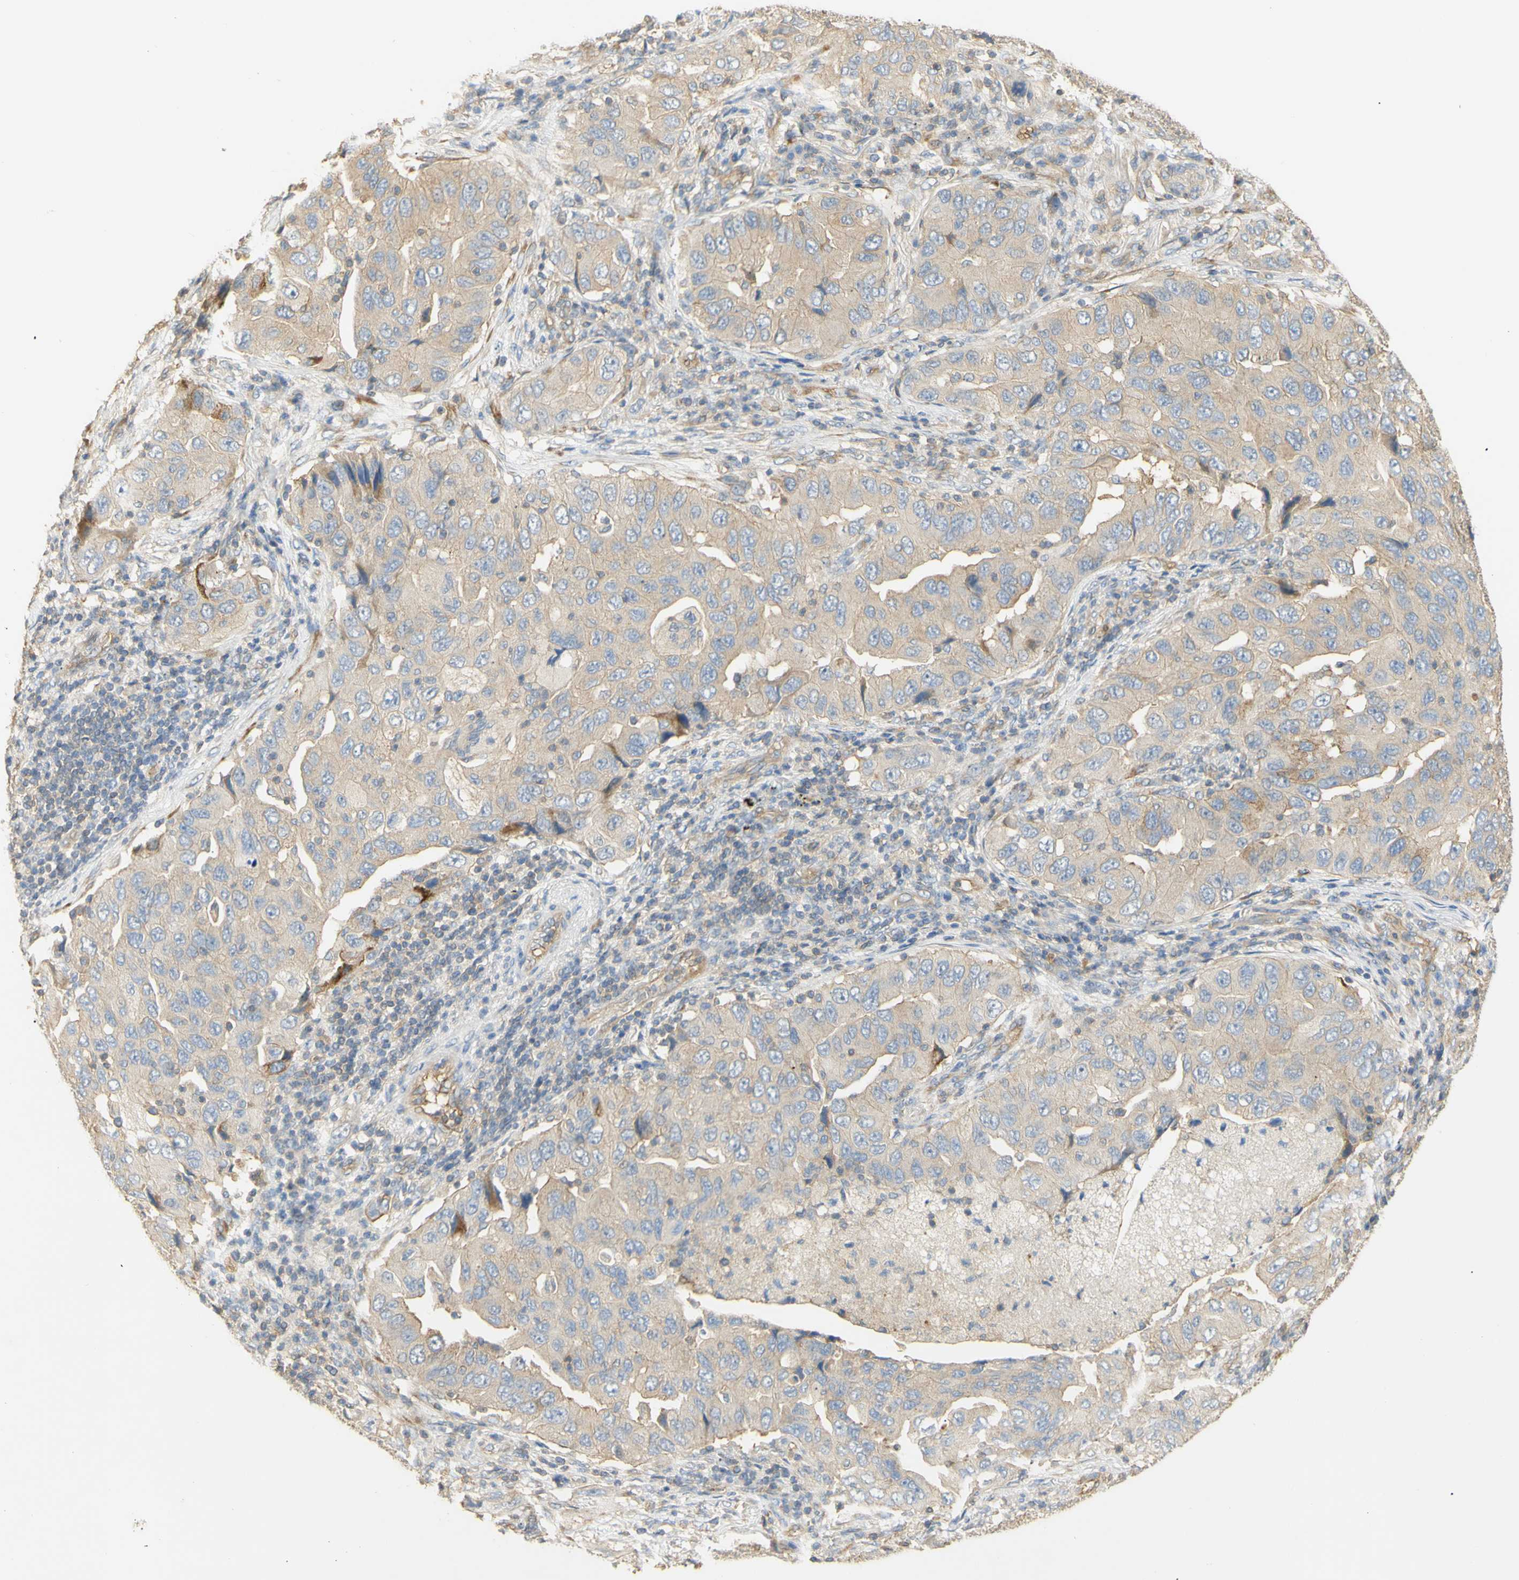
{"staining": {"intensity": "negative", "quantity": "none", "location": "none"}, "tissue": "lung cancer", "cell_type": "Tumor cells", "image_type": "cancer", "snomed": [{"axis": "morphology", "description": "Adenocarcinoma, NOS"}, {"axis": "topography", "description": "Lung"}], "caption": "An immunohistochemistry (IHC) histopathology image of lung adenocarcinoma is shown. There is no staining in tumor cells of lung adenocarcinoma.", "gene": "KCNE4", "patient": {"sex": "female", "age": 65}}